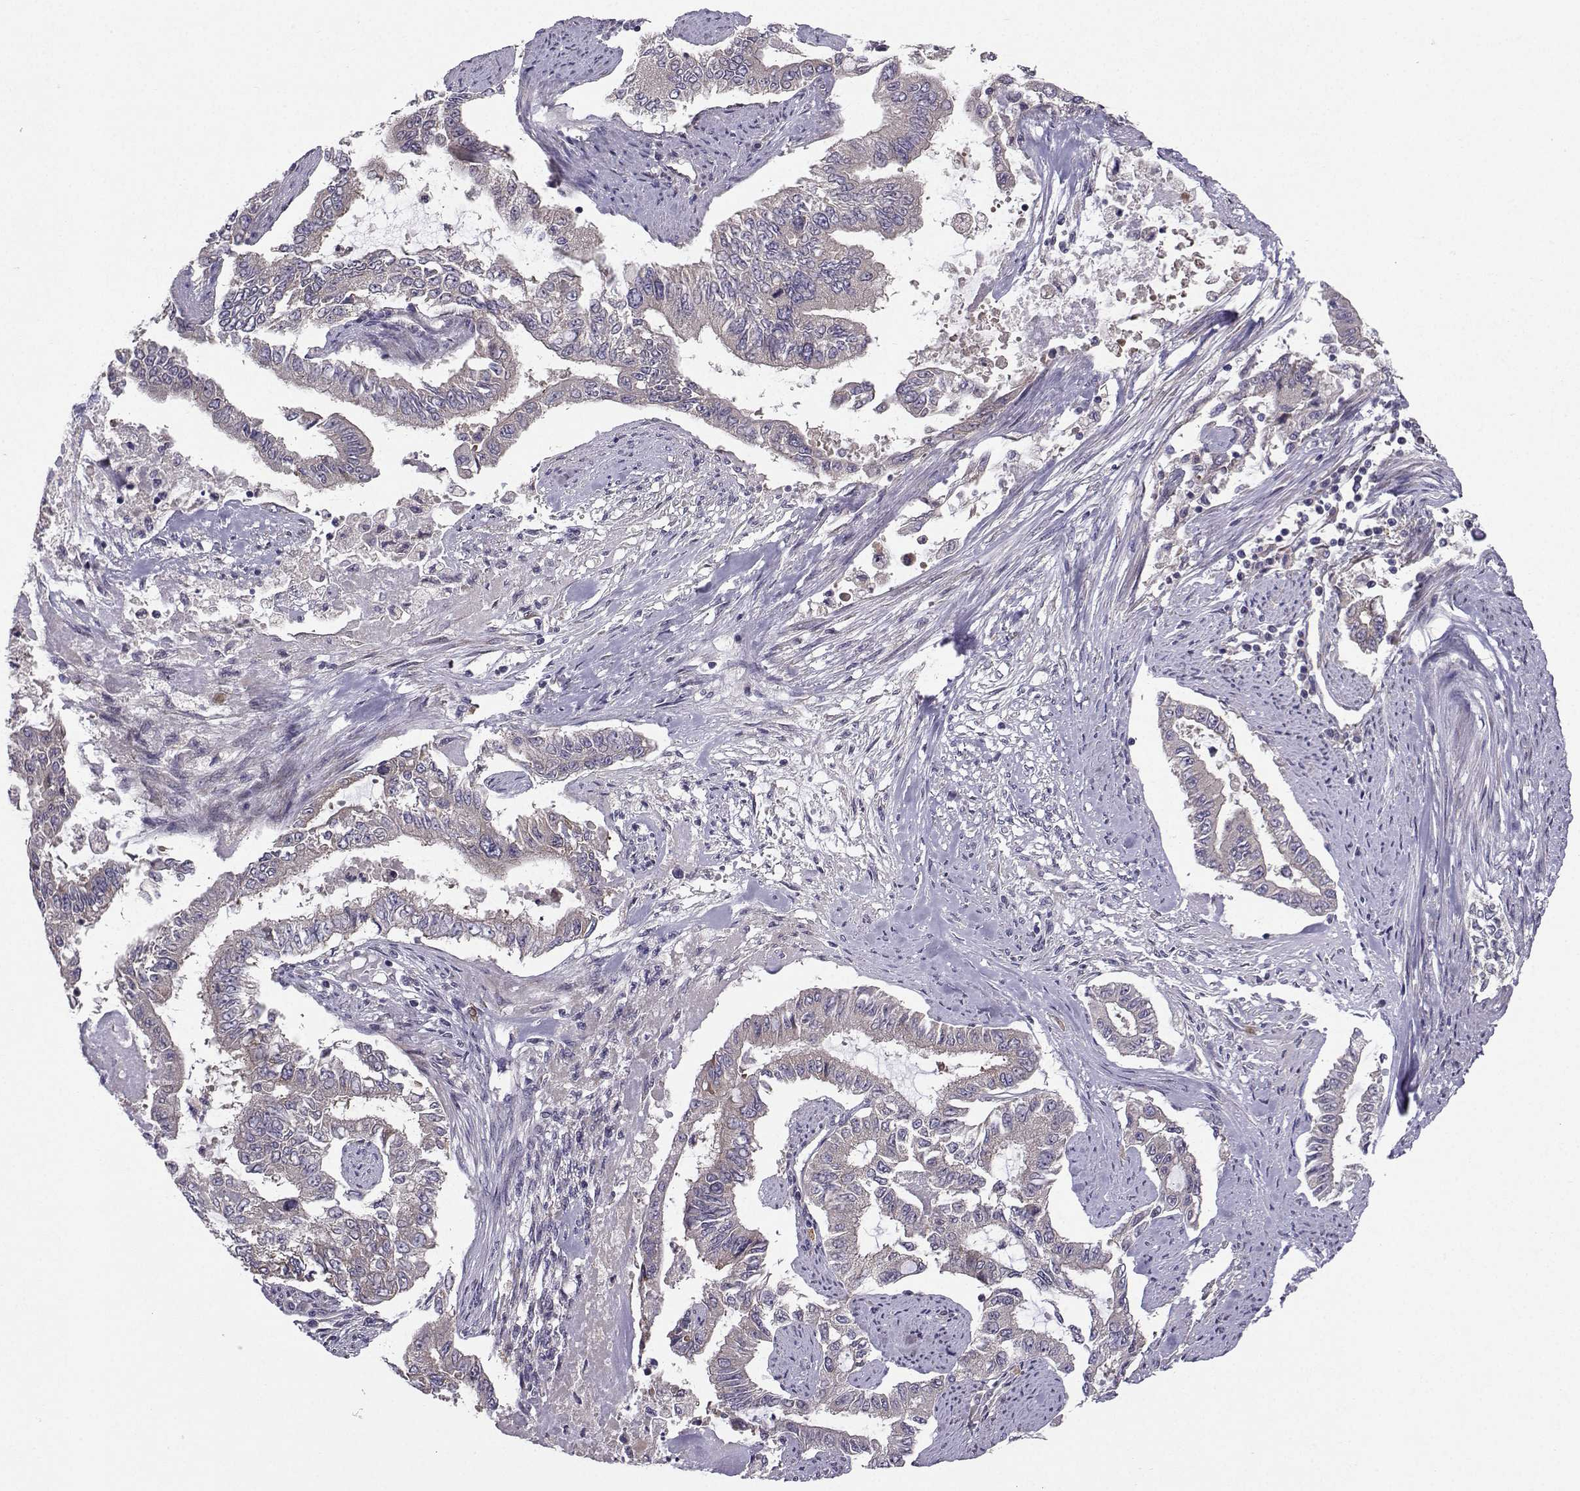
{"staining": {"intensity": "weak", "quantity": "<25%", "location": "cytoplasmic/membranous"}, "tissue": "endometrial cancer", "cell_type": "Tumor cells", "image_type": "cancer", "snomed": [{"axis": "morphology", "description": "Adenocarcinoma, NOS"}, {"axis": "topography", "description": "Uterus"}], "caption": "An image of human endometrial cancer (adenocarcinoma) is negative for staining in tumor cells.", "gene": "STXBP5", "patient": {"sex": "female", "age": 59}}